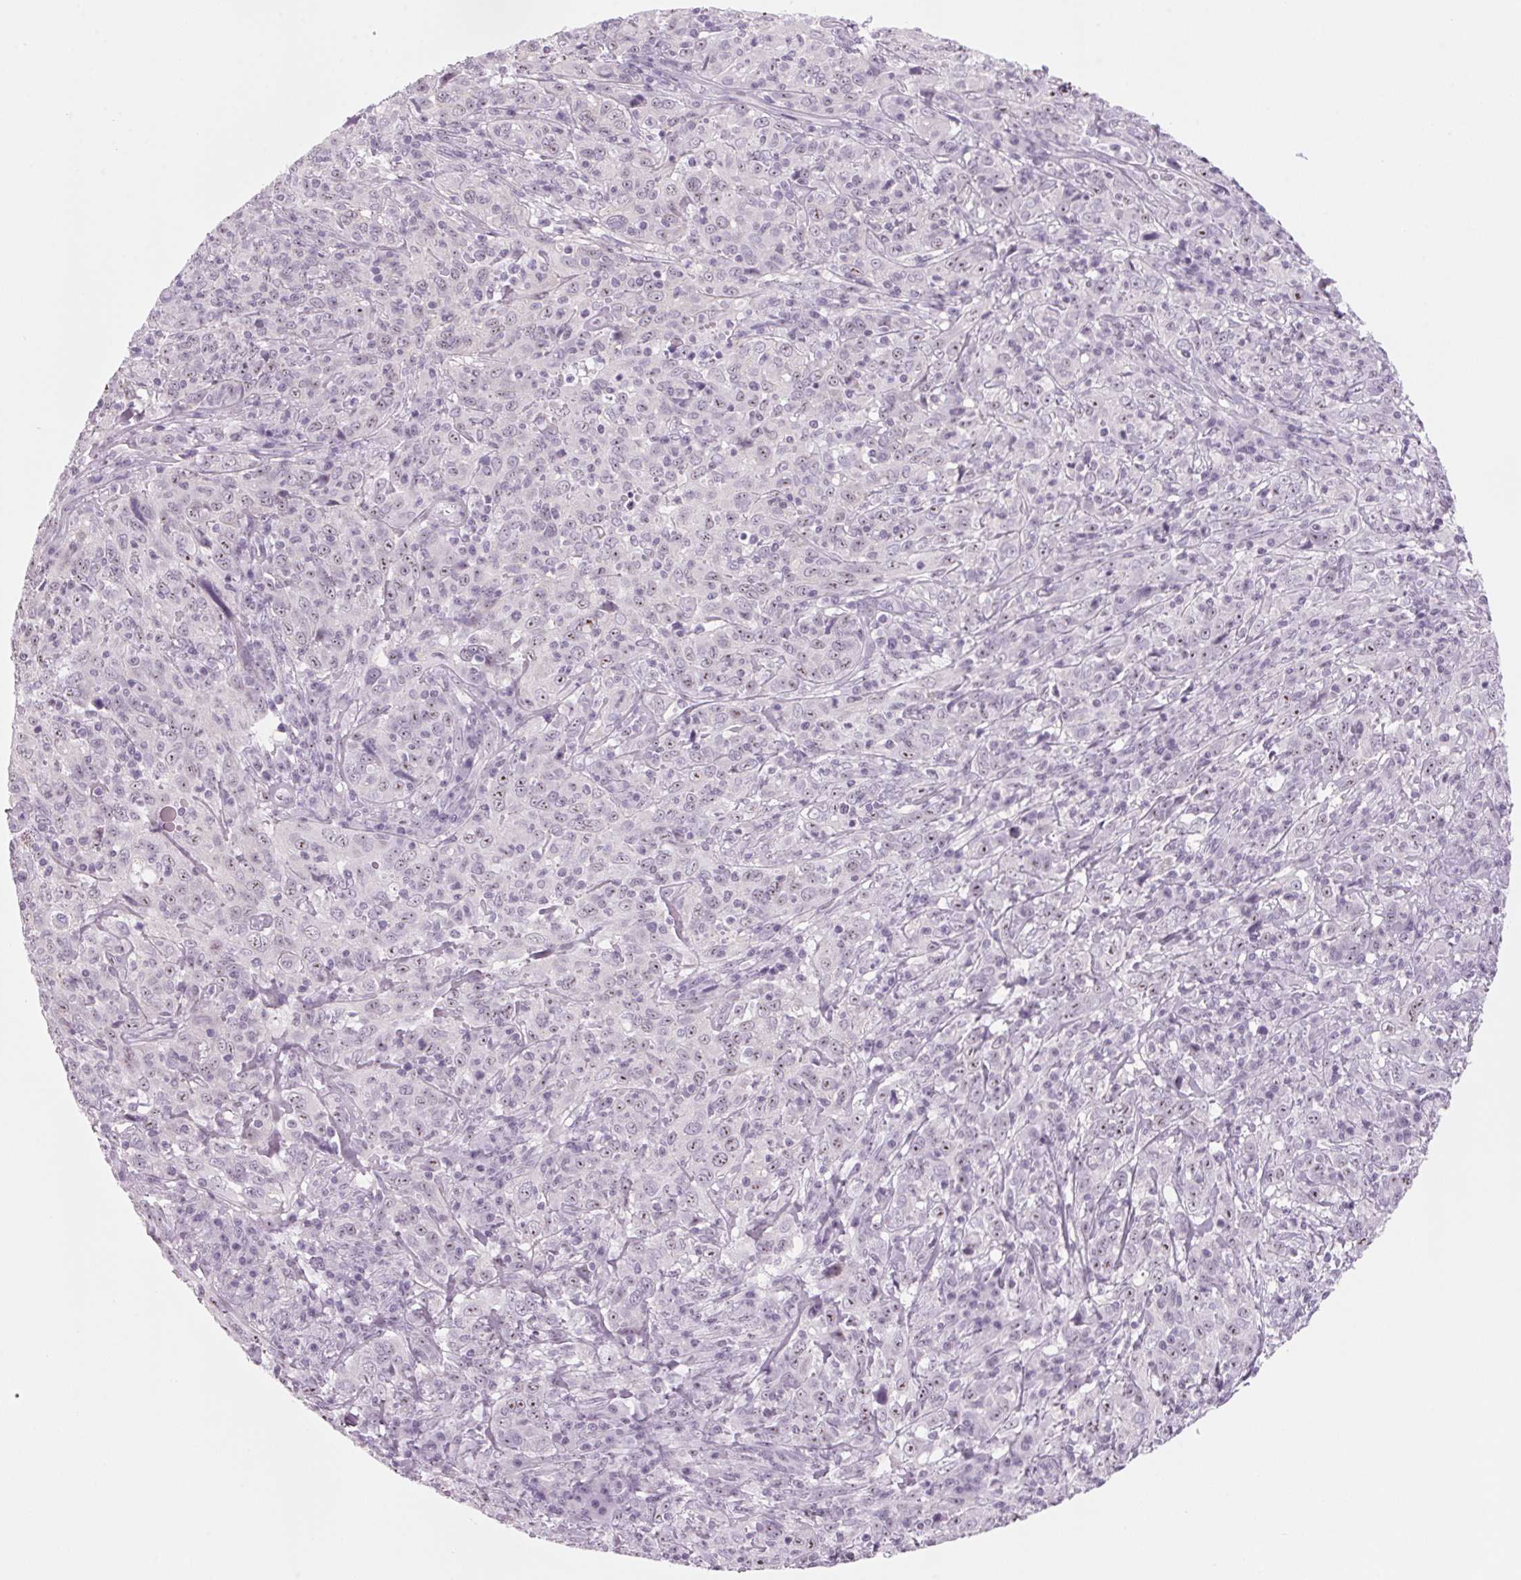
{"staining": {"intensity": "negative", "quantity": "none", "location": "none"}, "tissue": "cervical cancer", "cell_type": "Tumor cells", "image_type": "cancer", "snomed": [{"axis": "morphology", "description": "Squamous cell carcinoma, NOS"}, {"axis": "topography", "description": "Cervix"}], "caption": "Tumor cells are negative for brown protein staining in squamous cell carcinoma (cervical).", "gene": "DNTTIP2", "patient": {"sex": "female", "age": 46}}